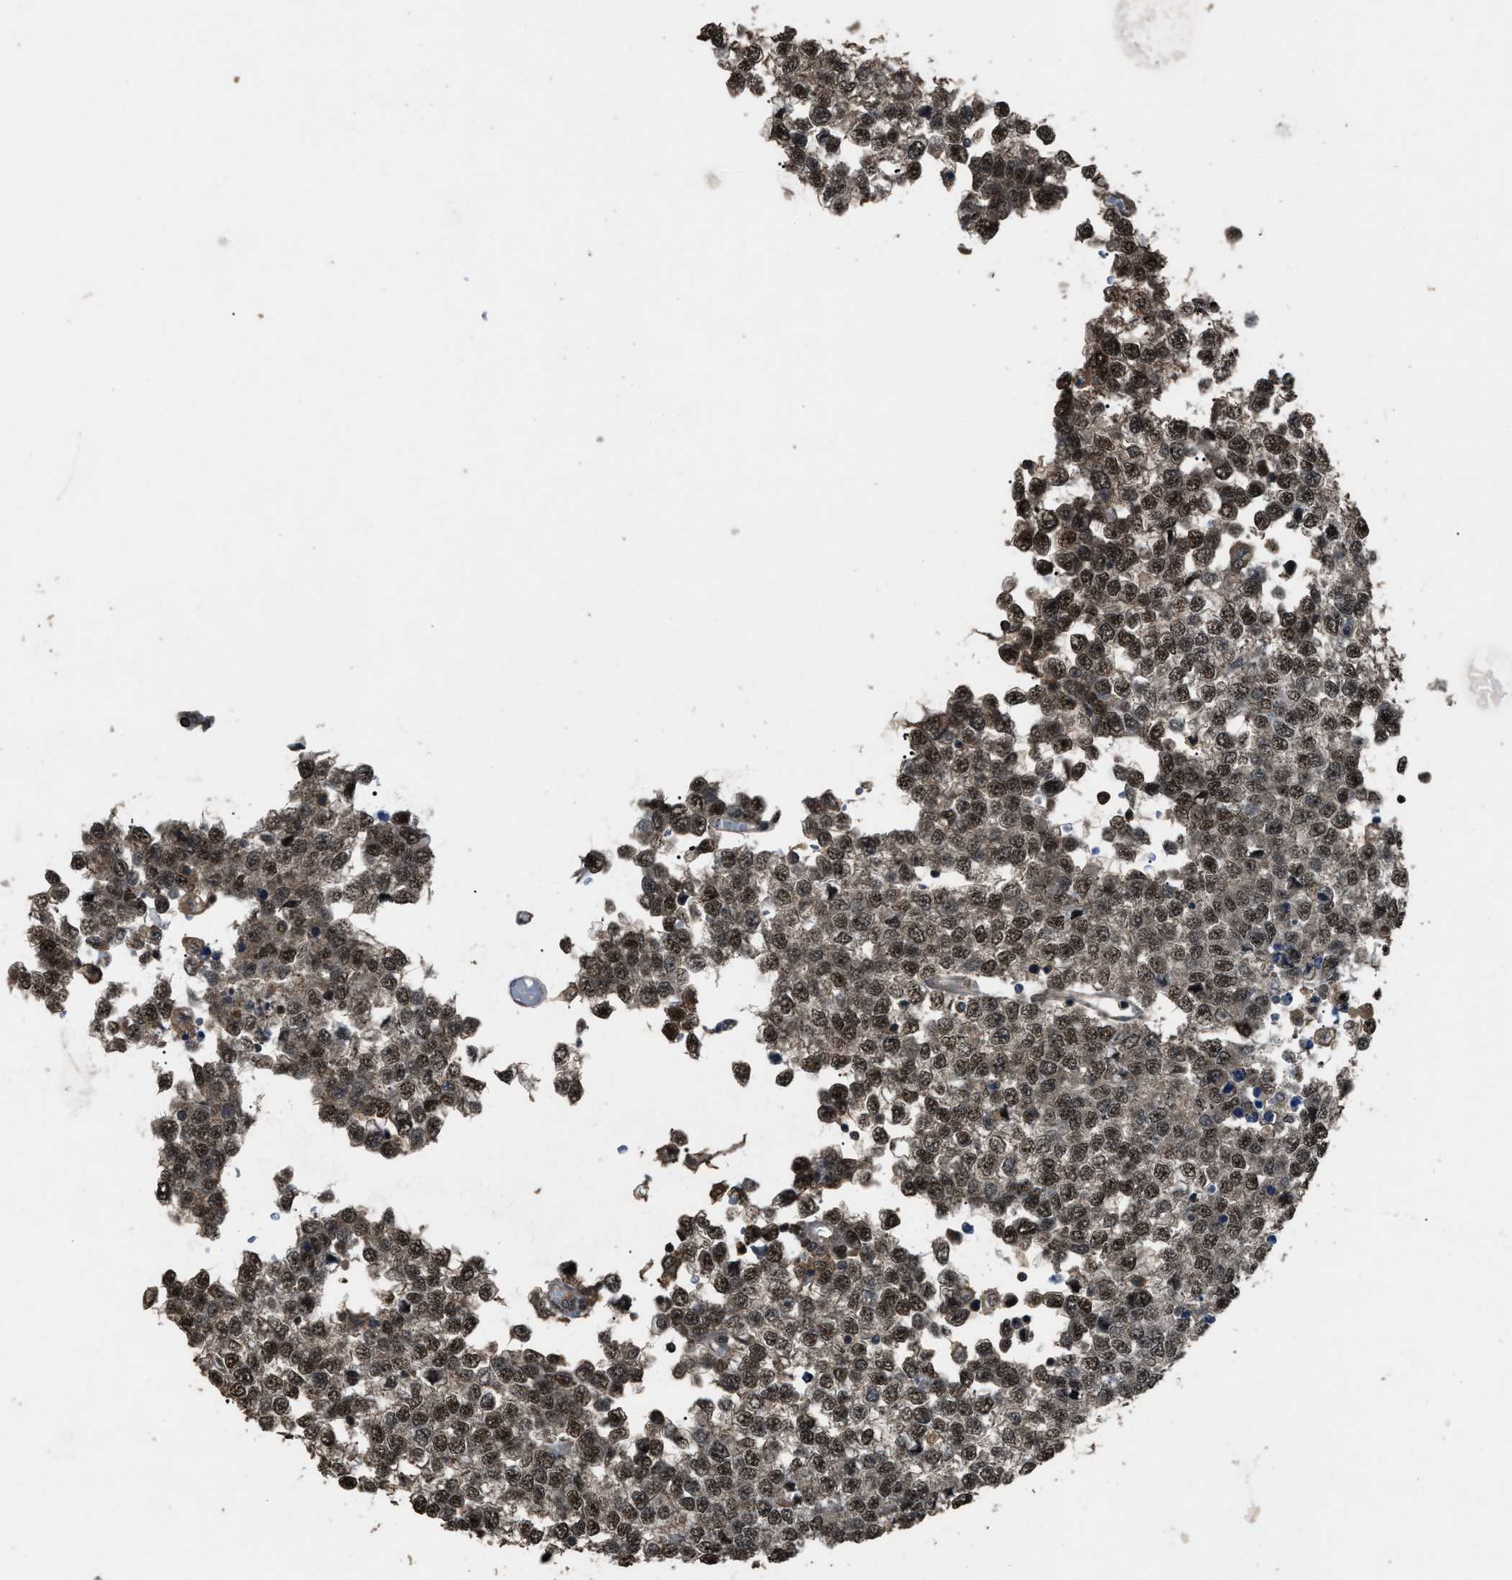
{"staining": {"intensity": "moderate", "quantity": ">75%", "location": "nuclear"}, "tissue": "testis cancer", "cell_type": "Tumor cells", "image_type": "cancer", "snomed": [{"axis": "morphology", "description": "Seminoma, NOS"}, {"axis": "topography", "description": "Testis"}], "caption": "Testis seminoma stained with DAB immunohistochemistry shows medium levels of moderate nuclear positivity in approximately >75% of tumor cells.", "gene": "SERTAD2", "patient": {"sex": "male", "age": 65}}